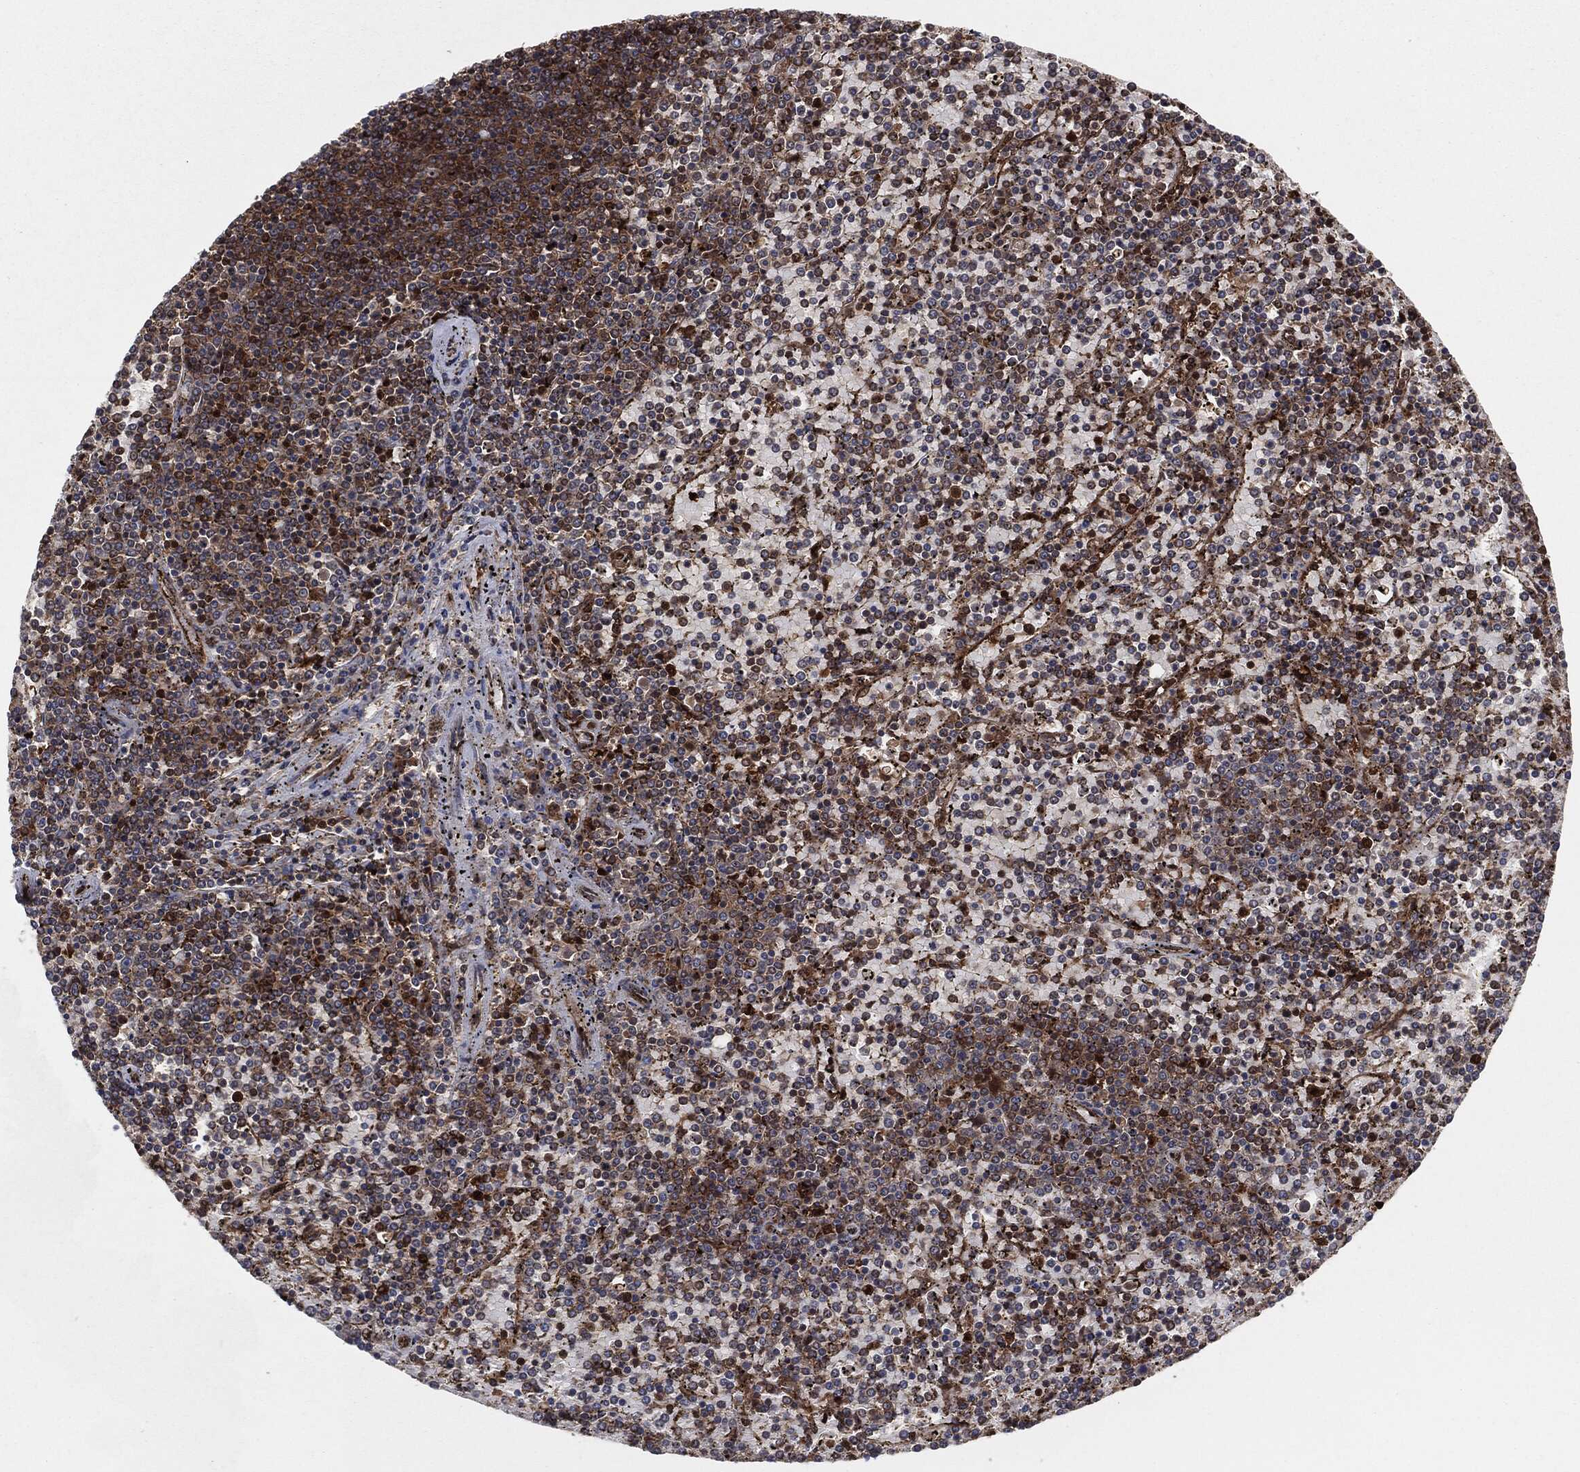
{"staining": {"intensity": "moderate", "quantity": "25%-75%", "location": "cytoplasmic/membranous"}, "tissue": "lymphoma", "cell_type": "Tumor cells", "image_type": "cancer", "snomed": [{"axis": "morphology", "description": "Malignant lymphoma, non-Hodgkin's type, Low grade"}, {"axis": "topography", "description": "Spleen"}], "caption": "This image exhibits immunohistochemistry (IHC) staining of human malignant lymphoma, non-Hodgkin's type (low-grade), with medium moderate cytoplasmic/membranous positivity in about 25%-75% of tumor cells.", "gene": "XPNPEP1", "patient": {"sex": "female", "age": 77}}